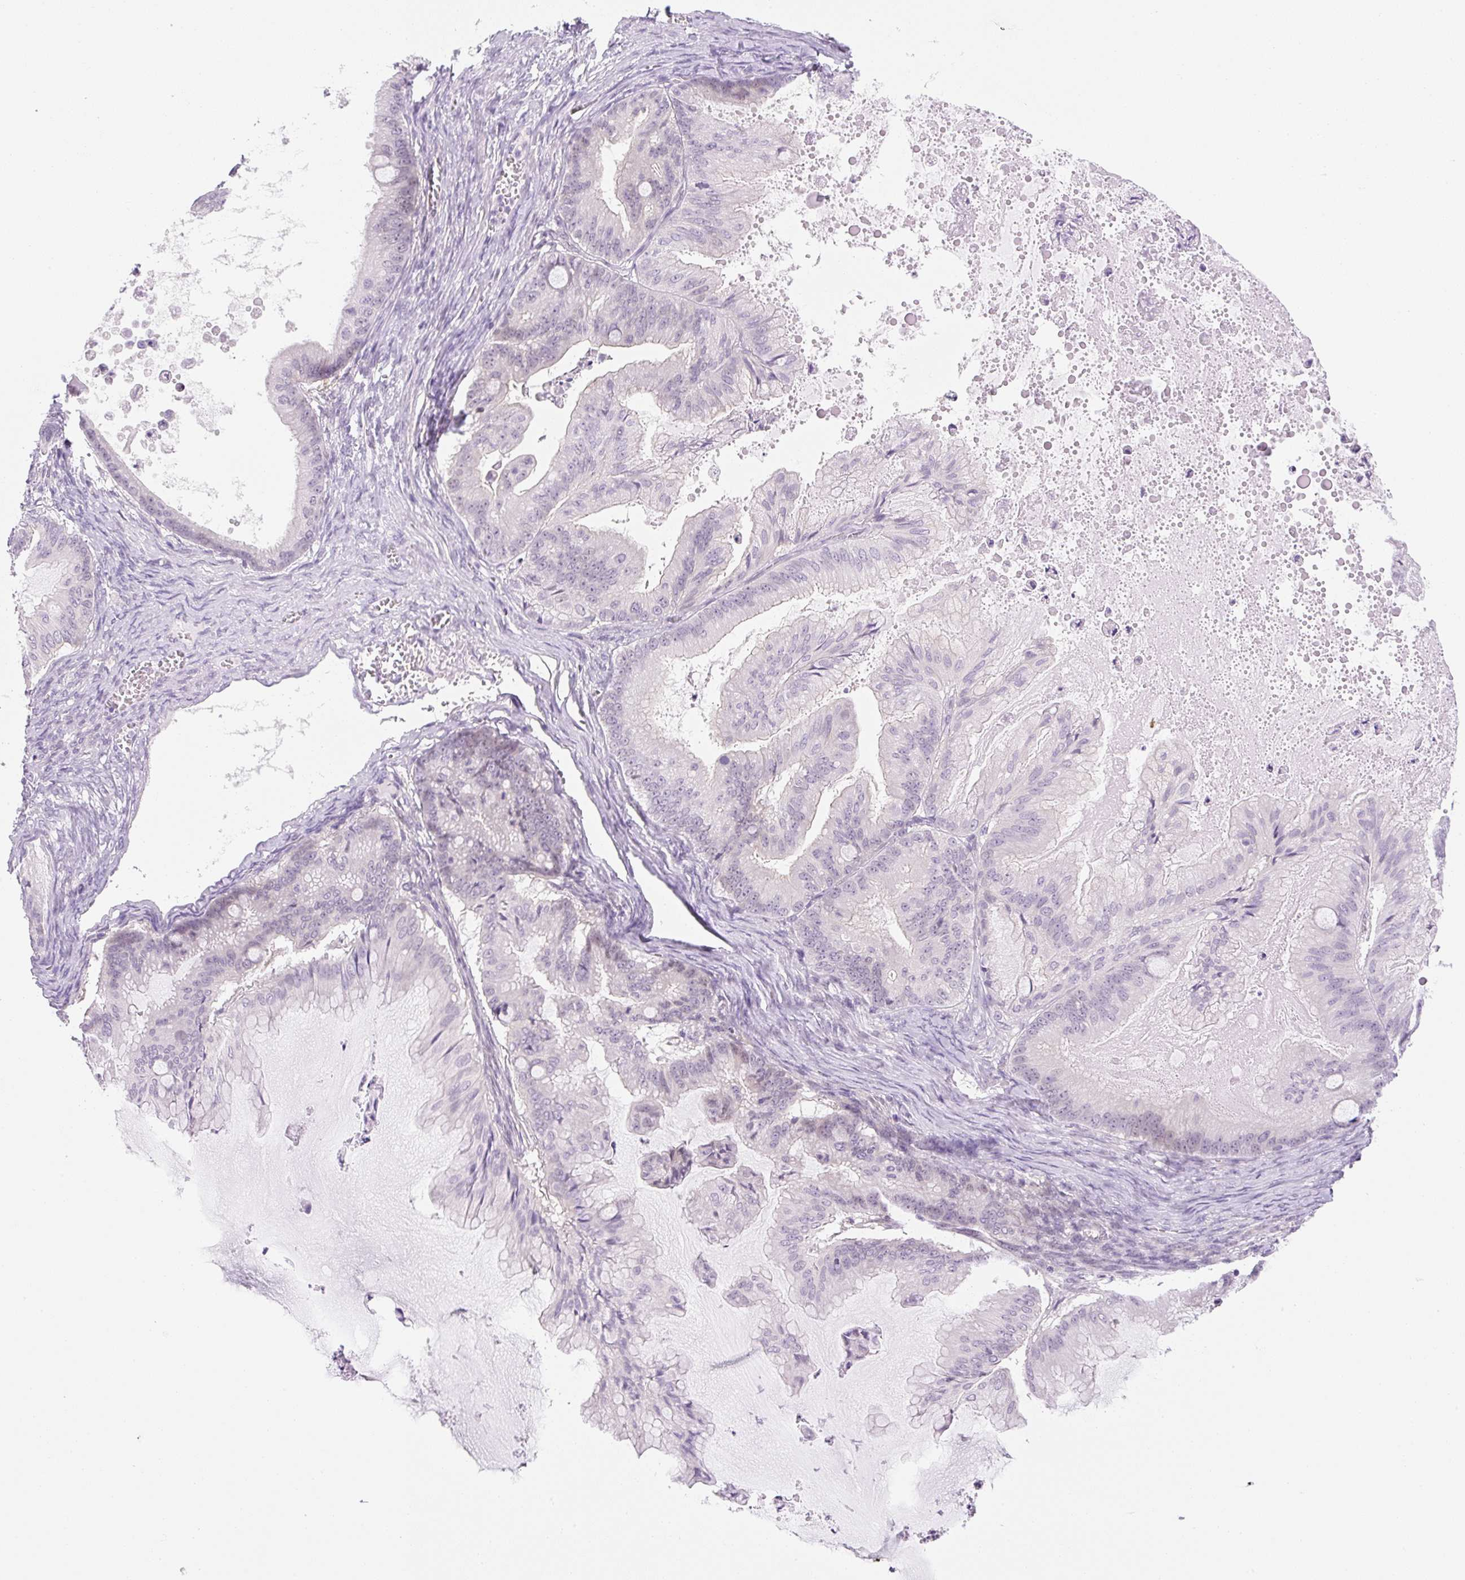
{"staining": {"intensity": "negative", "quantity": "none", "location": "none"}, "tissue": "ovarian cancer", "cell_type": "Tumor cells", "image_type": "cancer", "snomed": [{"axis": "morphology", "description": "Cystadenocarcinoma, mucinous, NOS"}, {"axis": "topography", "description": "Ovary"}], "caption": "Mucinous cystadenocarcinoma (ovarian) was stained to show a protein in brown. There is no significant expression in tumor cells.", "gene": "SYNE3", "patient": {"sex": "female", "age": 71}}